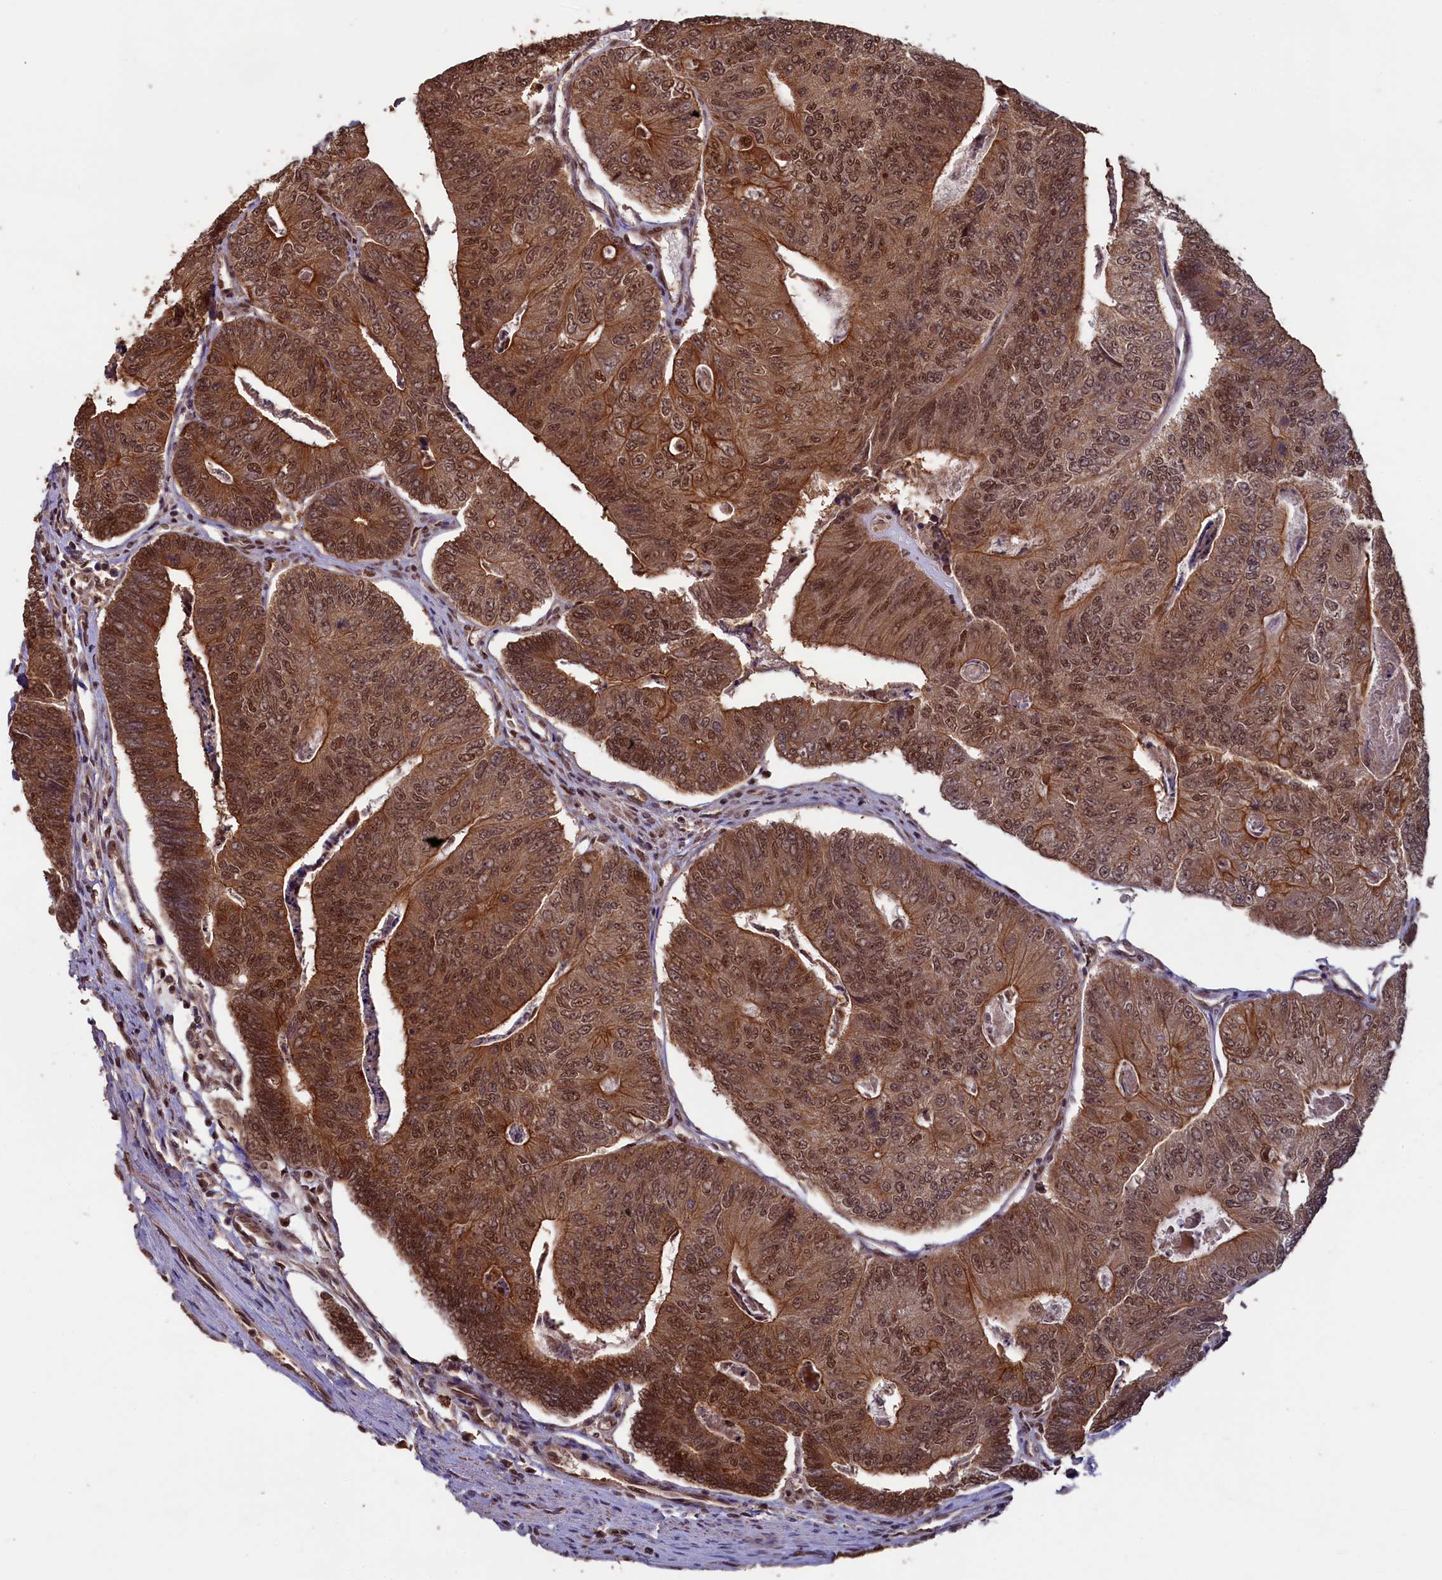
{"staining": {"intensity": "strong", "quantity": ">75%", "location": "cytoplasmic/membranous,nuclear"}, "tissue": "colorectal cancer", "cell_type": "Tumor cells", "image_type": "cancer", "snomed": [{"axis": "morphology", "description": "Adenocarcinoma, NOS"}, {"axis": "topography", "description": "Colon"}], "caption": "Strong cytoplasmic/membranous and nuclear positivity is identified in approximately >75% of tumor cells in colorectal cancer (adenocarcinoma).", "gene": "NAE1", "patient": {"sex": "female", "age": 67}}